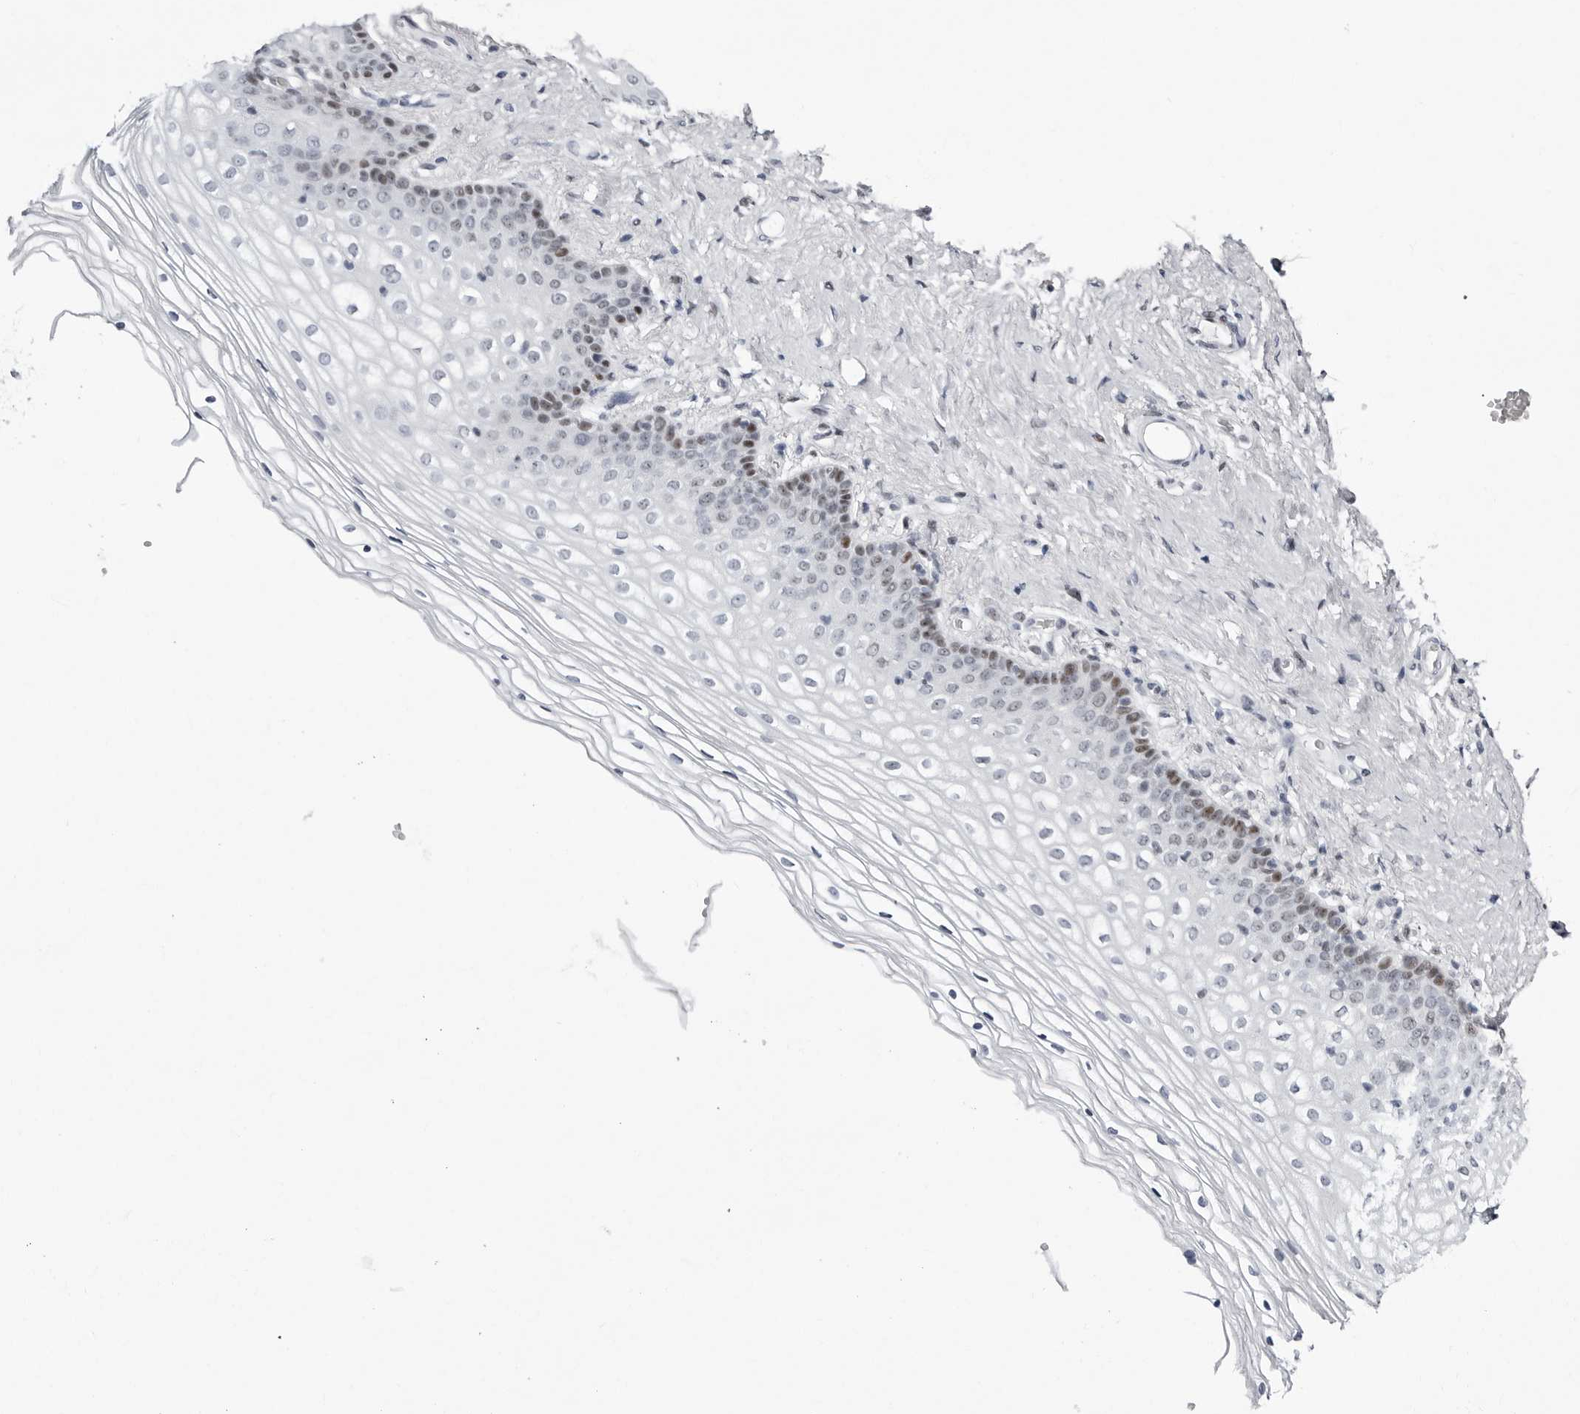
{"staining": {"intensity": "moderate", "quantity": "<25%", "location": "nuclear"}, "tissue": "vagina", "cell_type": "Squamous epithelial cells", "image_type": "normal", "snomed": [{"axis": "morphology", "description": "Normal tissue, NOS"}, {"axis": "topography", "description": "Vagina"}], "caption": "A brown stain highlights moderate nuclear expression of a protein in squamous epithelial cells of normal vagina.", "gene": "VEZF1", "patient": {"sex": "female", "age": 60}}